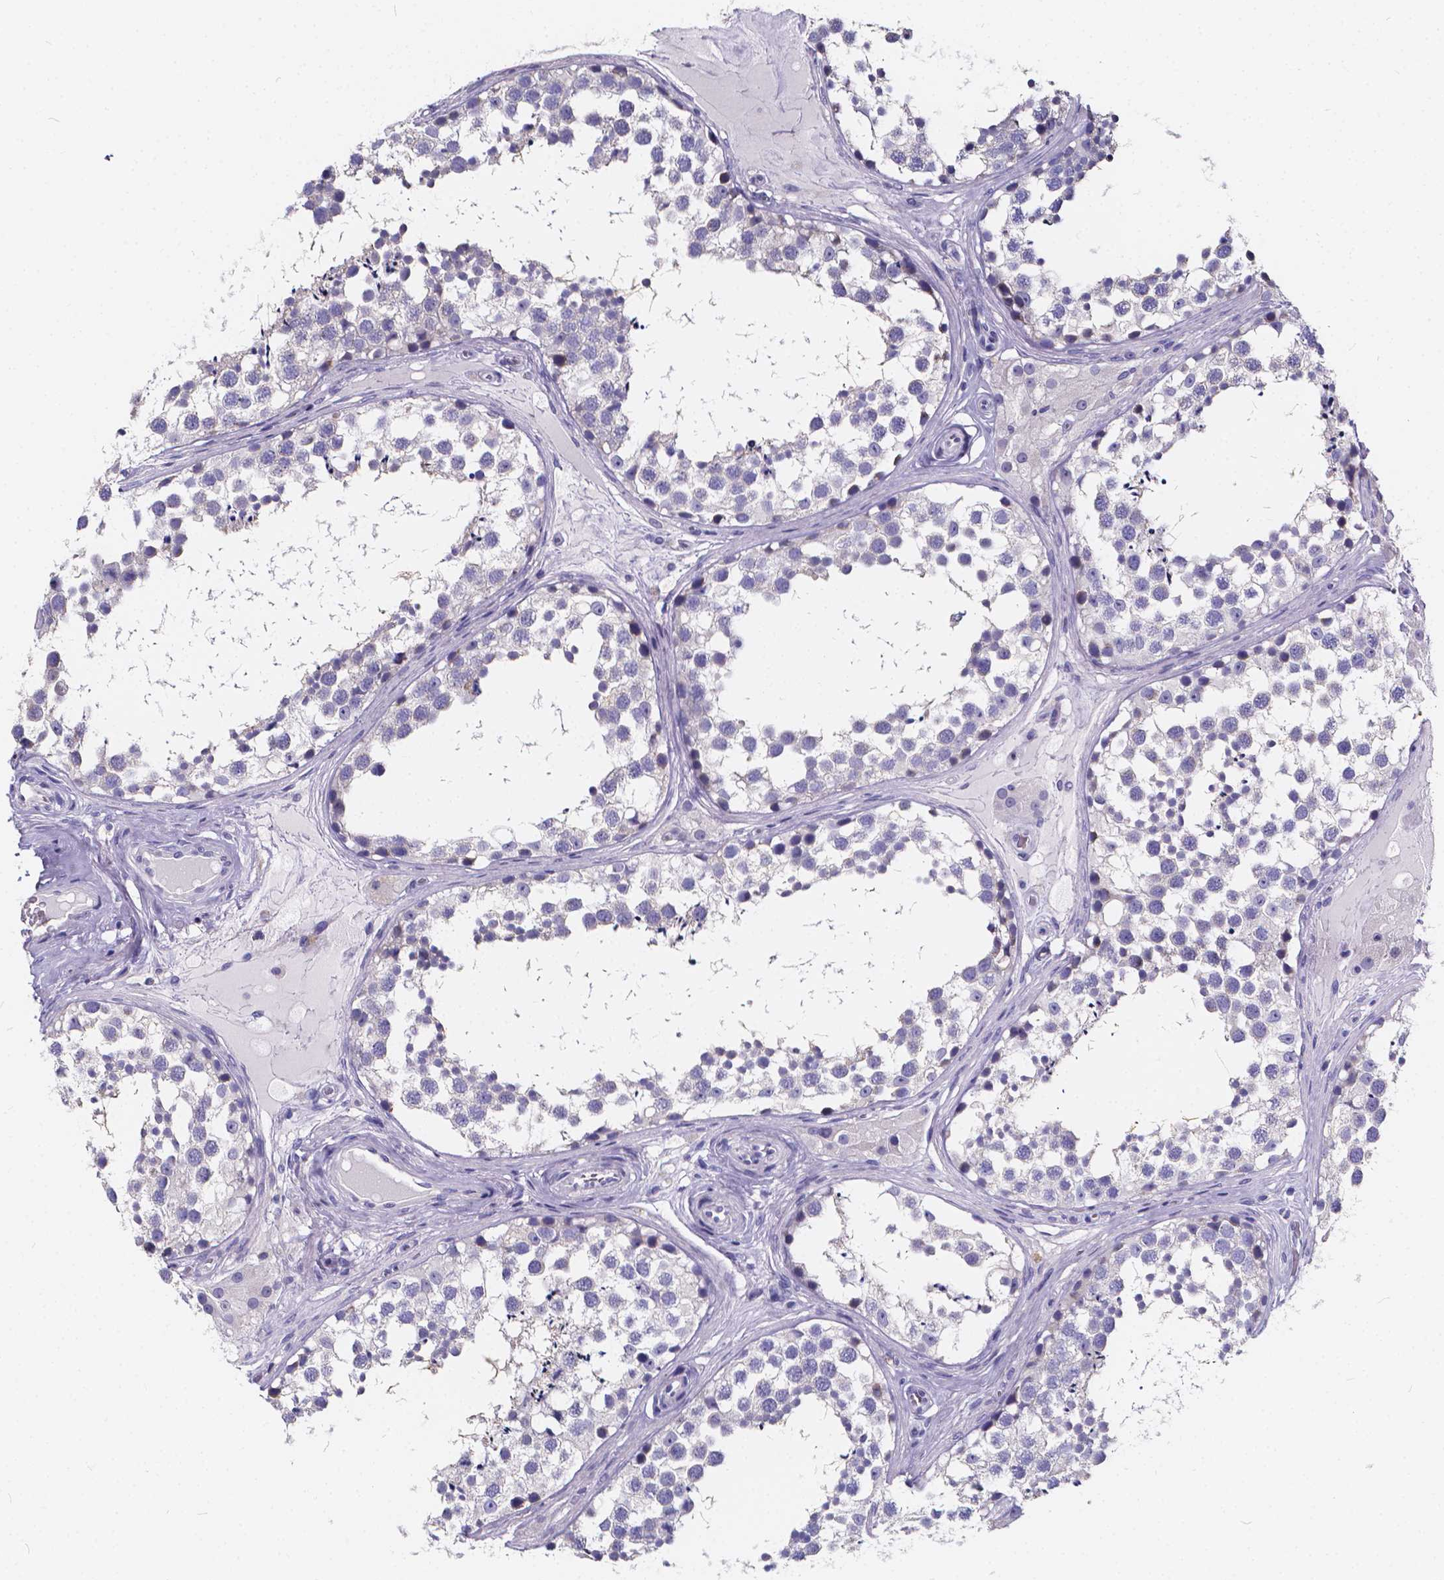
{"staining": {"intensity": "negative", "quantity": "none", "location": "none"}, "tissue": "testis", "cell_type": "Cells in seminiferous ducts", "image_type": "normal", "snomed": [{"axis": "morphology", "description": "Normal tissue, NOS"}, {"axis": "morphology", "description": "Seminoma, NOS"}, {"axis": "topography", "description": "Testis"}], "caption": "Immunohistochemistry micrograph of benign testis stained for a protein (brown), which demonstrates no positivity in cells in seminiferous ducts.", "gene": "SPEF2", "patient": {"sex": "male", "age": 65}}